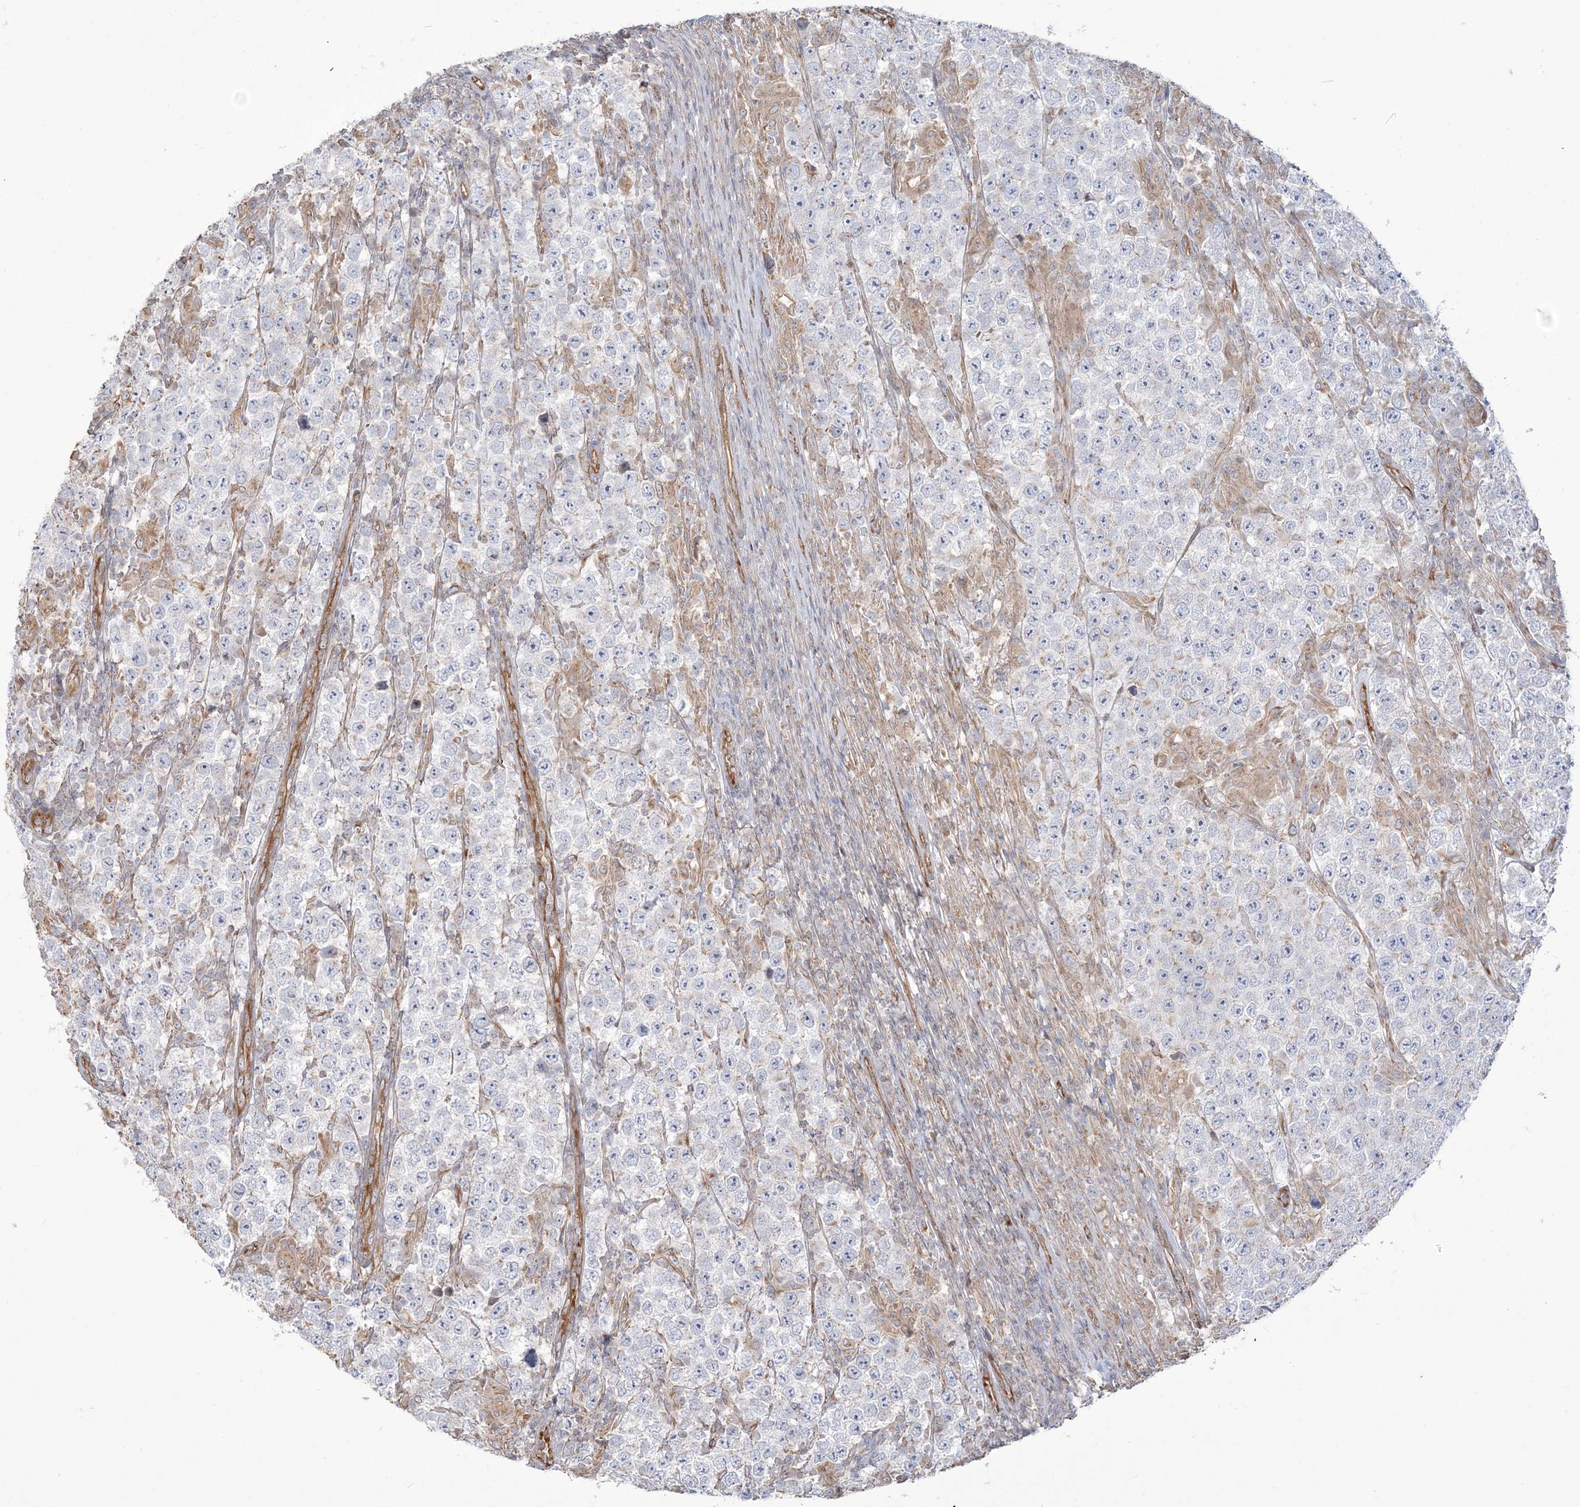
{"staining": {"intensity": "negative", "quantity": "none", "location": "none"}, "tissue": "testis cancer", "cell_type": "Tumor cells", "image_type": "cancer", "snomed": [{"axis": "morphology", "description": "Normal tissue, NOS"}, {"axis": "morphology", "description": "Urothelial carcinoma, High grade"}, {"axis": "morphology", "description": "Seminoma, NOS"}, {"axis": "morphology", "description": "Carcinoma, Embryonal, NOS"}, {"axis": "topography", "description": "Urinary bladder"}, {"axis": "topography", "description": "Testis"}], "caption": "Embryonal carcinoma (testis) was stained to show a protein in brown. There is no significant staining in tumor cells.", "gene": "ZNF821", "patient": {"sex": "male", "age": 41}}